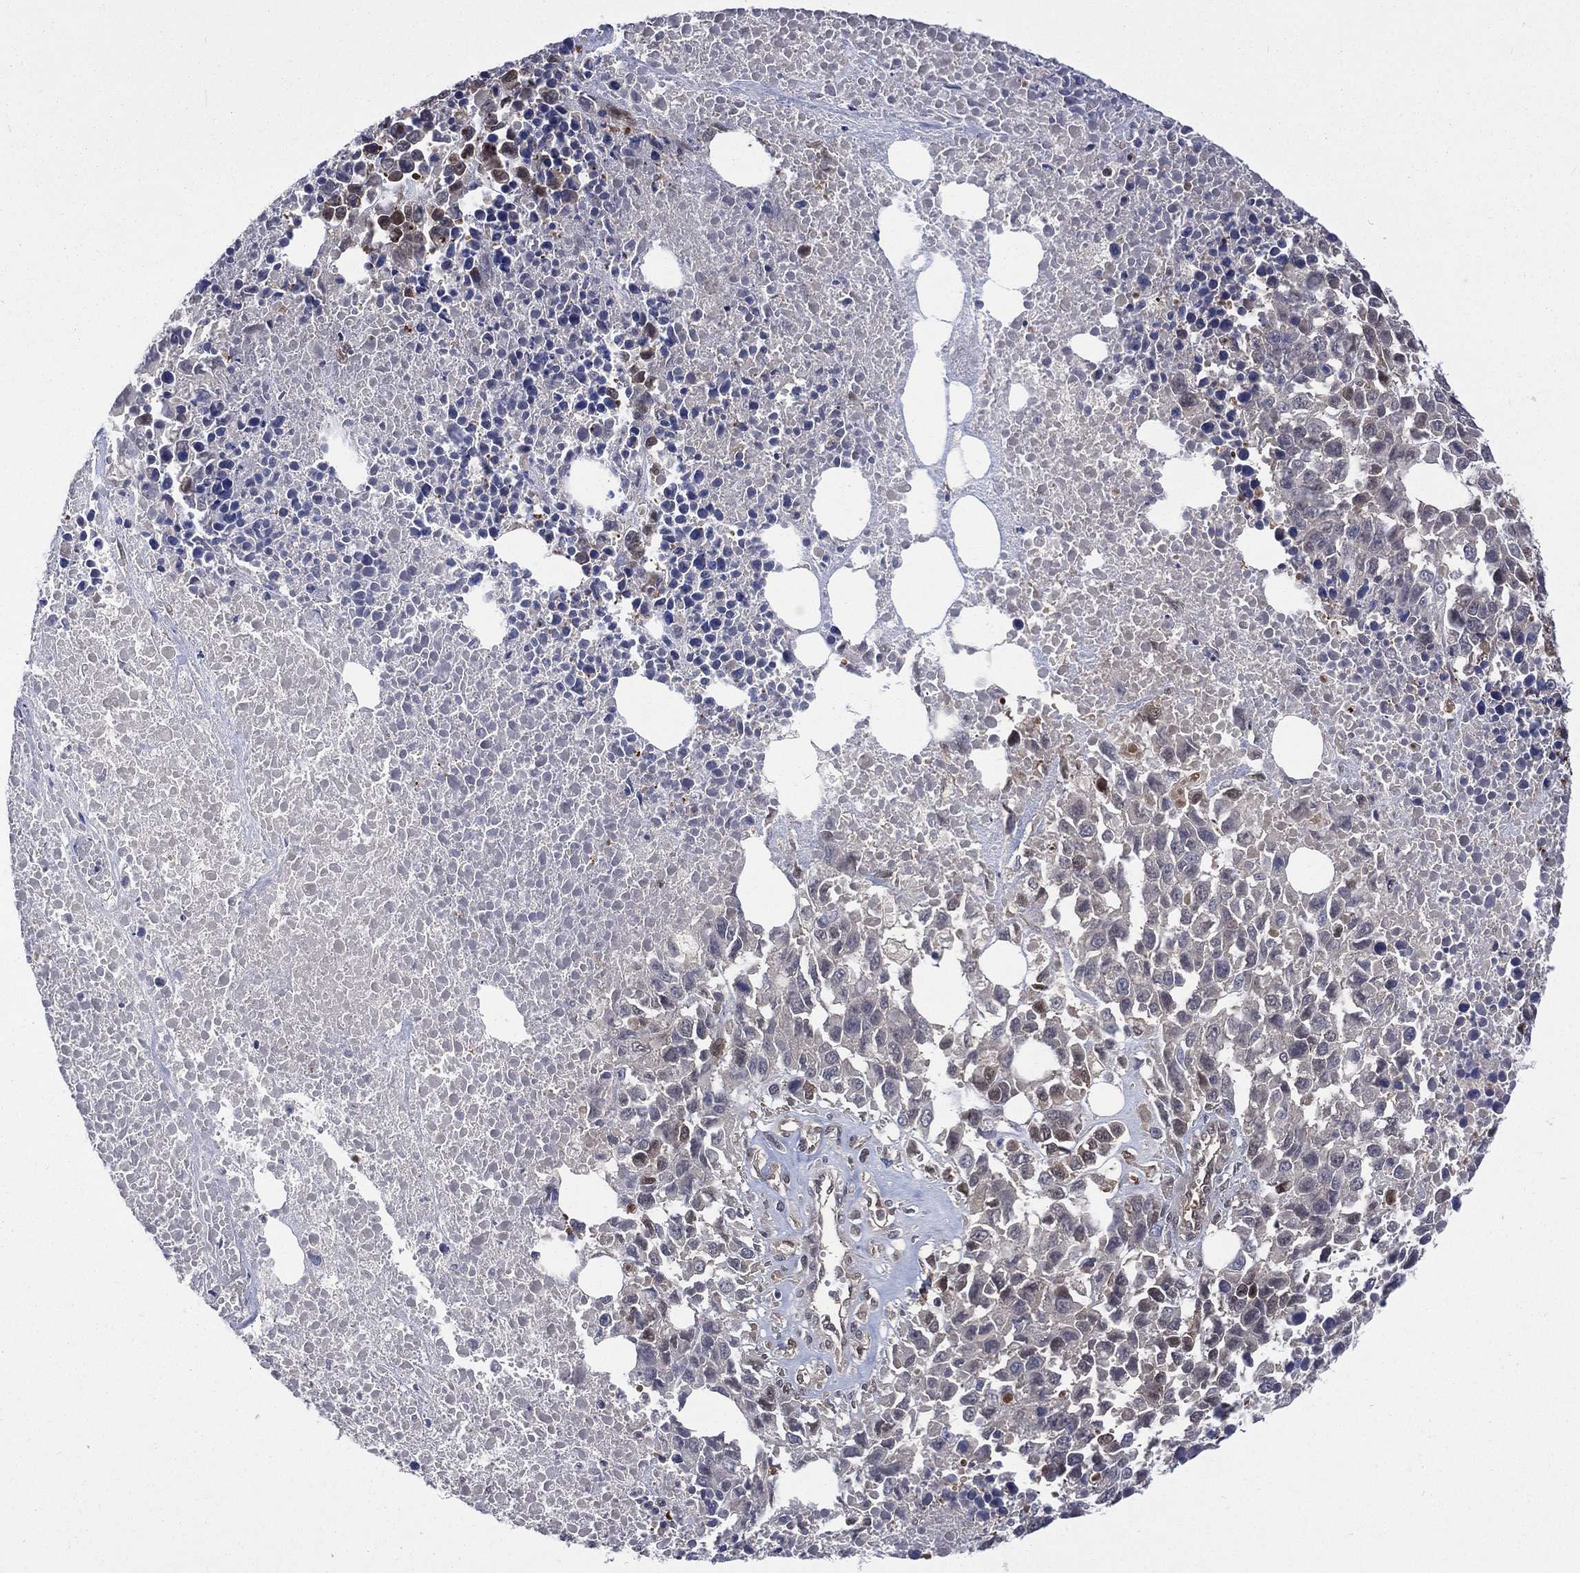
{"staining": {"intensity": "negative", "quantity": "none", "location": "none"}, "tissue": "melanoma", "cell_type": "Tumor cells", "image_type": "cancer", "snomed": [{"axis": "morphology", "description": "Malignant melanoma, Metastatic site"}, {"axis": "topography", "description": "Skin"}], "caption": "Tumor cells show no significant staining in melanoma.", "gene": "MTAP", "patient": {"sex": "male", "age": 84}}